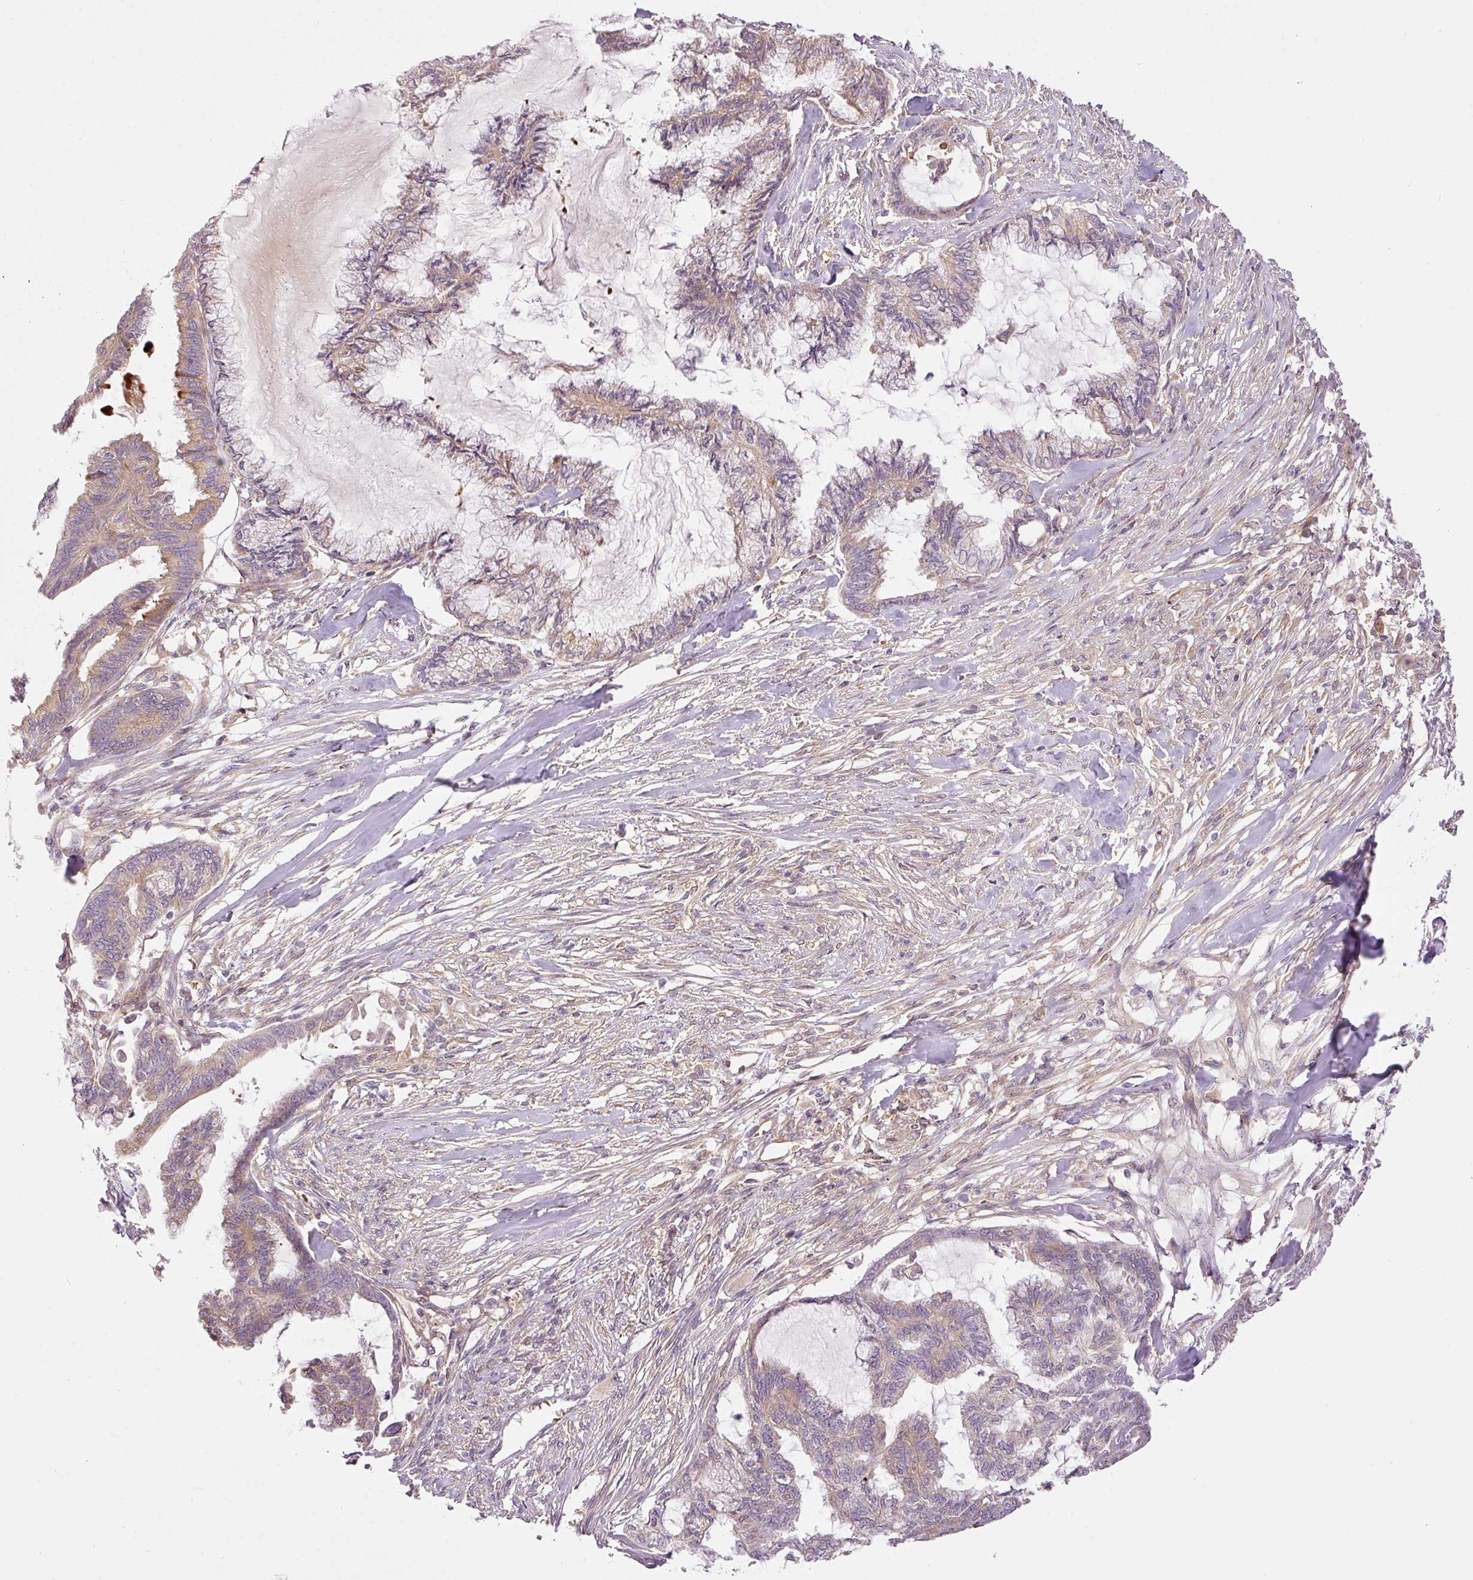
{"staining": {"intensity": "weak", "quantity": "25%-75%", "location": "cytoplasmic/membranous"}, "tissue": "endometrial cancer", "cell_type": "Tumor cells", "image_type": "cancer", "snomed": [{"axis": "morphology", "description": "Adenocarcinoma, NOS"}, {"axis": "topography", "description": "Endometrium"}], "caption": "The micrograph exhibits immunohistochemical staining of endometrial cancer (adenocarcinoma). There is weak cytoplasmic/membranous staining is seen in approximately 25%-75% of tumor cells.", "gene": "TBC1D2B", "patient": {"sex": "female", "age": 86}}